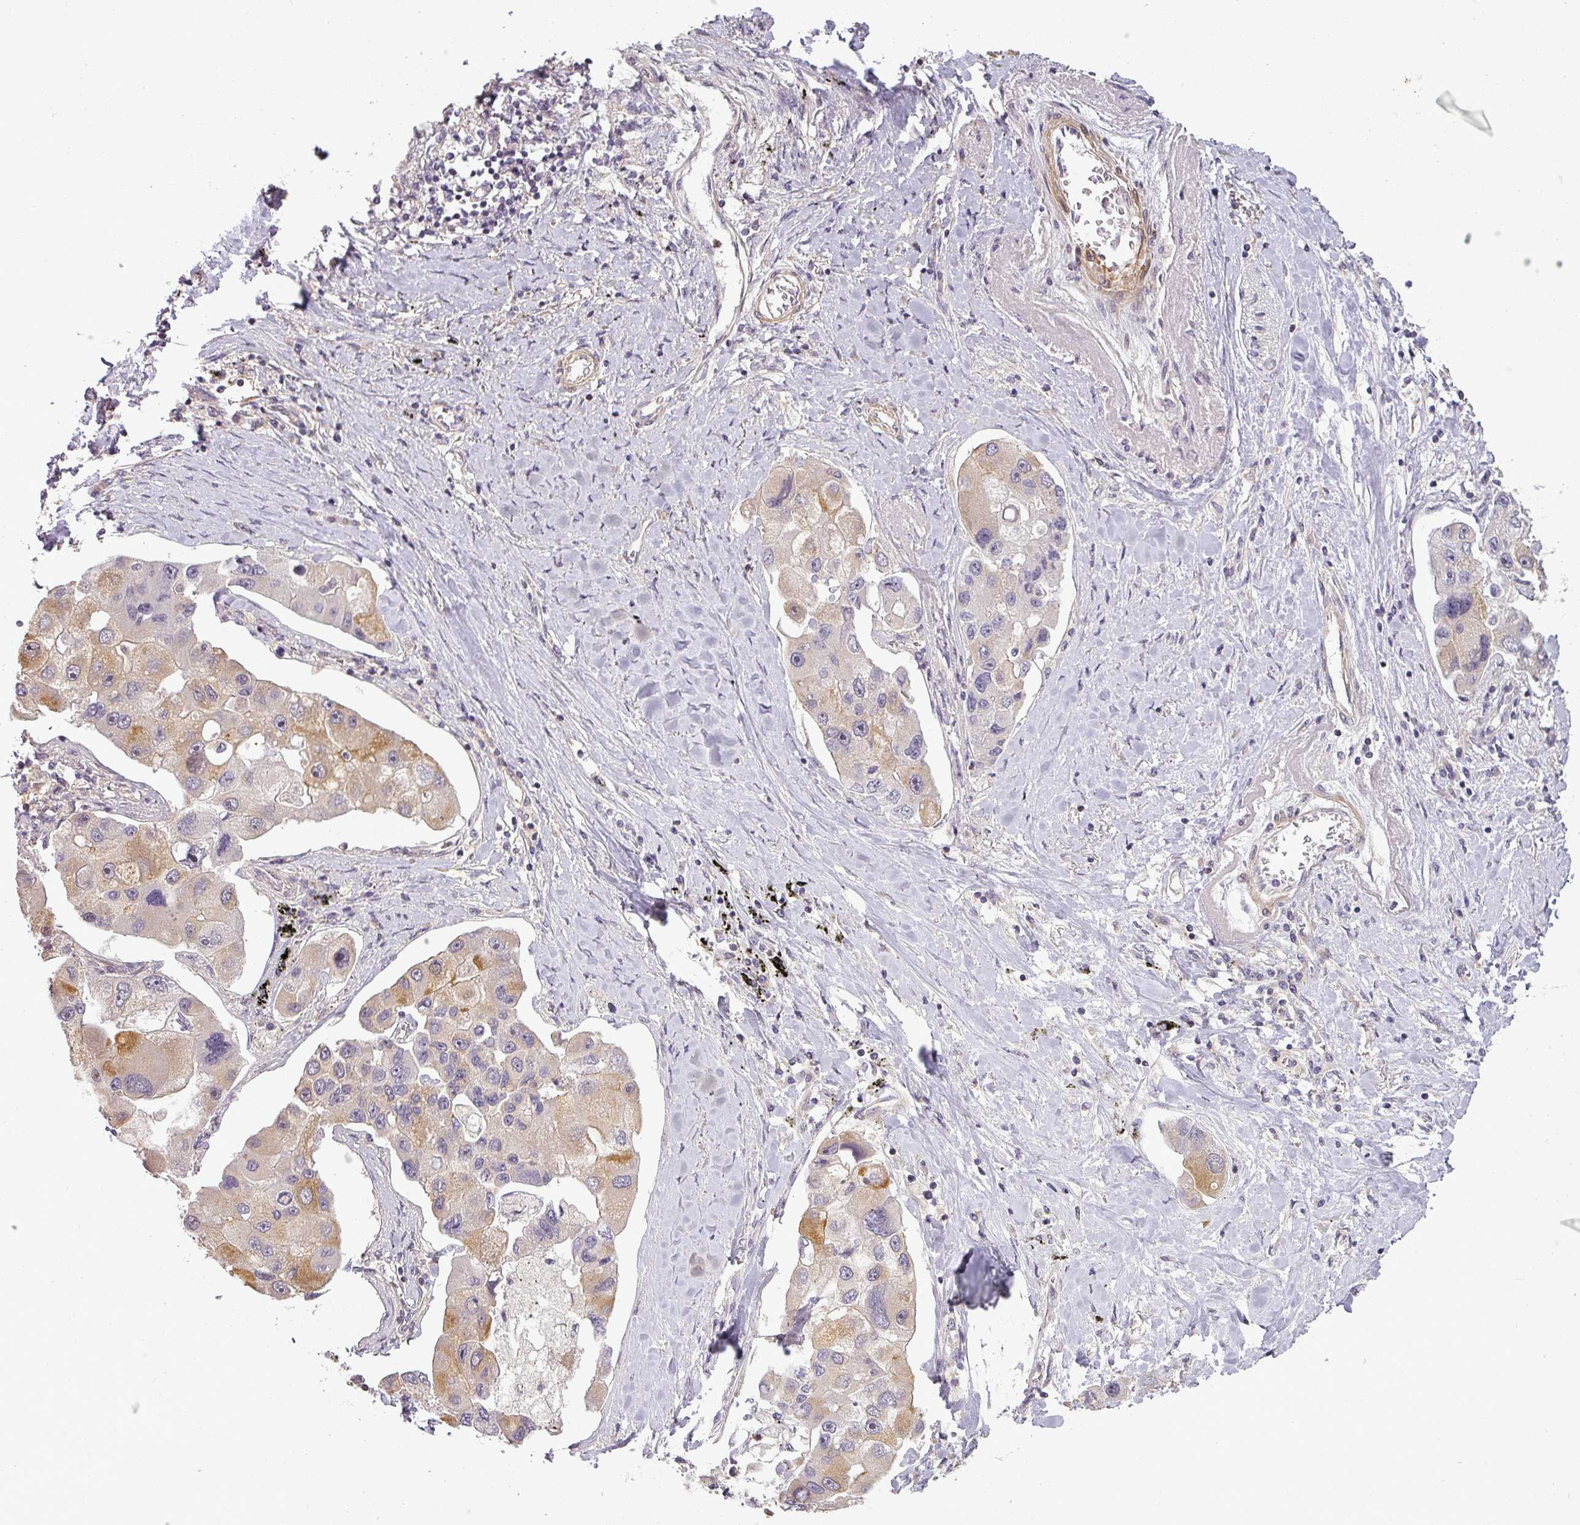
{"staining": {"intensity": "moderate", "quantity": "<25%", "location": "cytoplasmic/membranous"}, "tissue": "lung cancer", "cell_type": "Tumor cells", "image_type": "cancer", "snomed": [{"axis": "morphology", "description": "Adenocarcinoma, NOS"}, {"axis": "topography", "description": "Lung"}], "caption": "The immunohistochemical stain labels moderate cytoplasmic/membranous staining in tumor cells of lung adenocarcinoma tissue.", "gene": "NIN", "patient": {"sex": "female", "age": 54}}